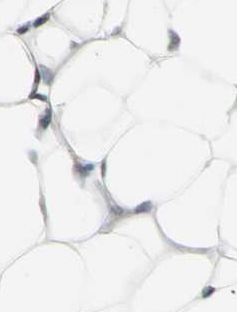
{"staining": {"intensity": "weak", "quantity": "25%-75%", "location": "cytoplasmic/membranous"}, "tissue": "adipose tissue", "cell_type": "Adipocytes", "image_type": "normal", "snomed": [{"axis": "morphology", "description": "Normal tissue, NOS"}, {"axis": "topography", "description": "Soft tissue"}], "caption": "Adipose tissue stained with immunohistochemistry (IHC) demonstrates weak cytoplasmic/membranous positivity in about 25%-75% of adipocytes.", "gene": "SV2A", "patient": {"sex": "male", "age": 26}}